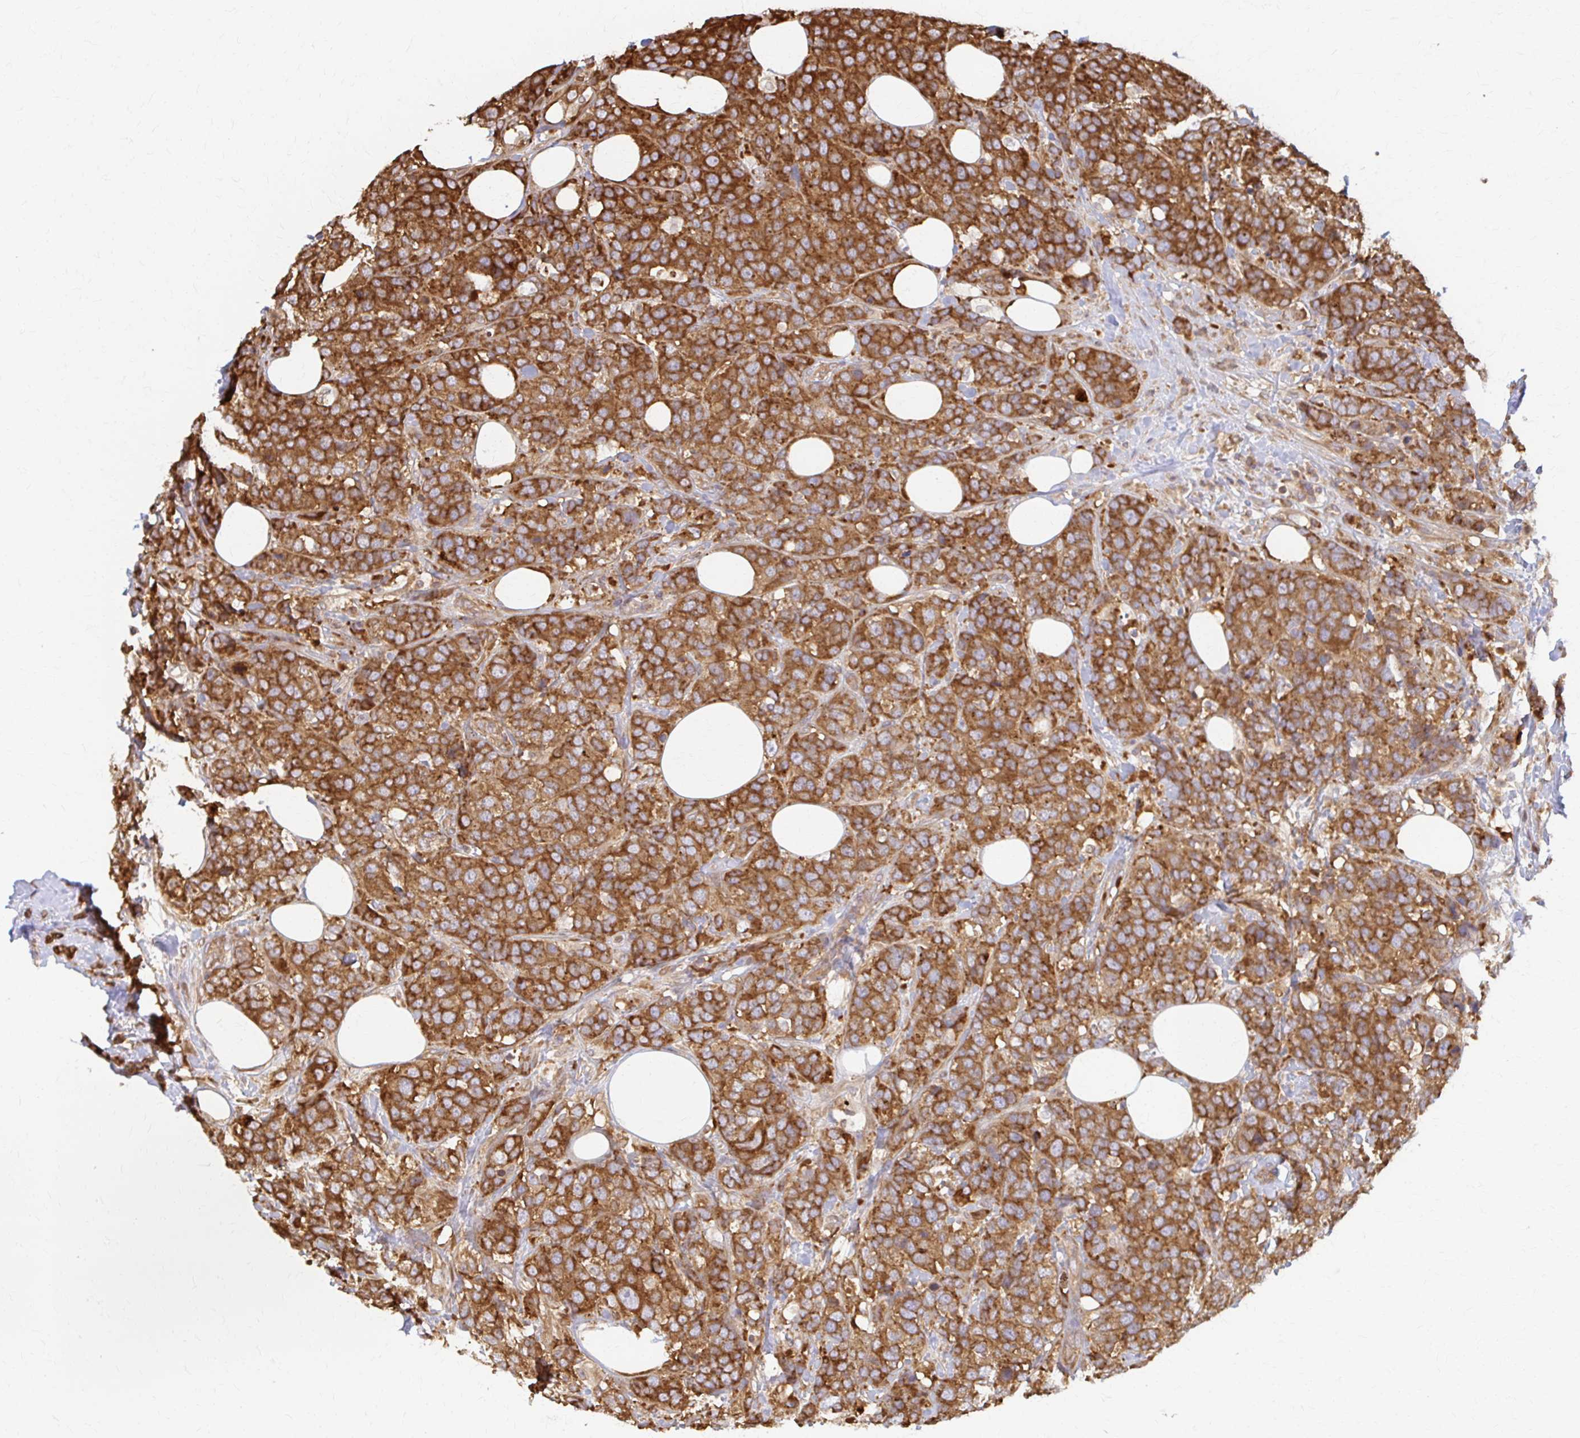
{"staining": {"intensity": "strong", "quantity": ">75%", "location": "cytoplasmic/membranous"}, "tissue": "breast cancer", "cell_type": "Tumor cells", "image_type": "cancer", "snomed": [{"axis": "morphology", "description": "Lobular carcinoma"}, {"axis": "topography", "description": "Breast"}], "caption": "Breast cancer stained with IHC displays strong cytoplasmic/membranous positivity in approximately >75% of tumor cells. Immunohistochemistry stains the protein in brown and the nuclei are stained blue.", "gene": "ARHGAP35", "patient": {"sex": "female", "age": 59}}